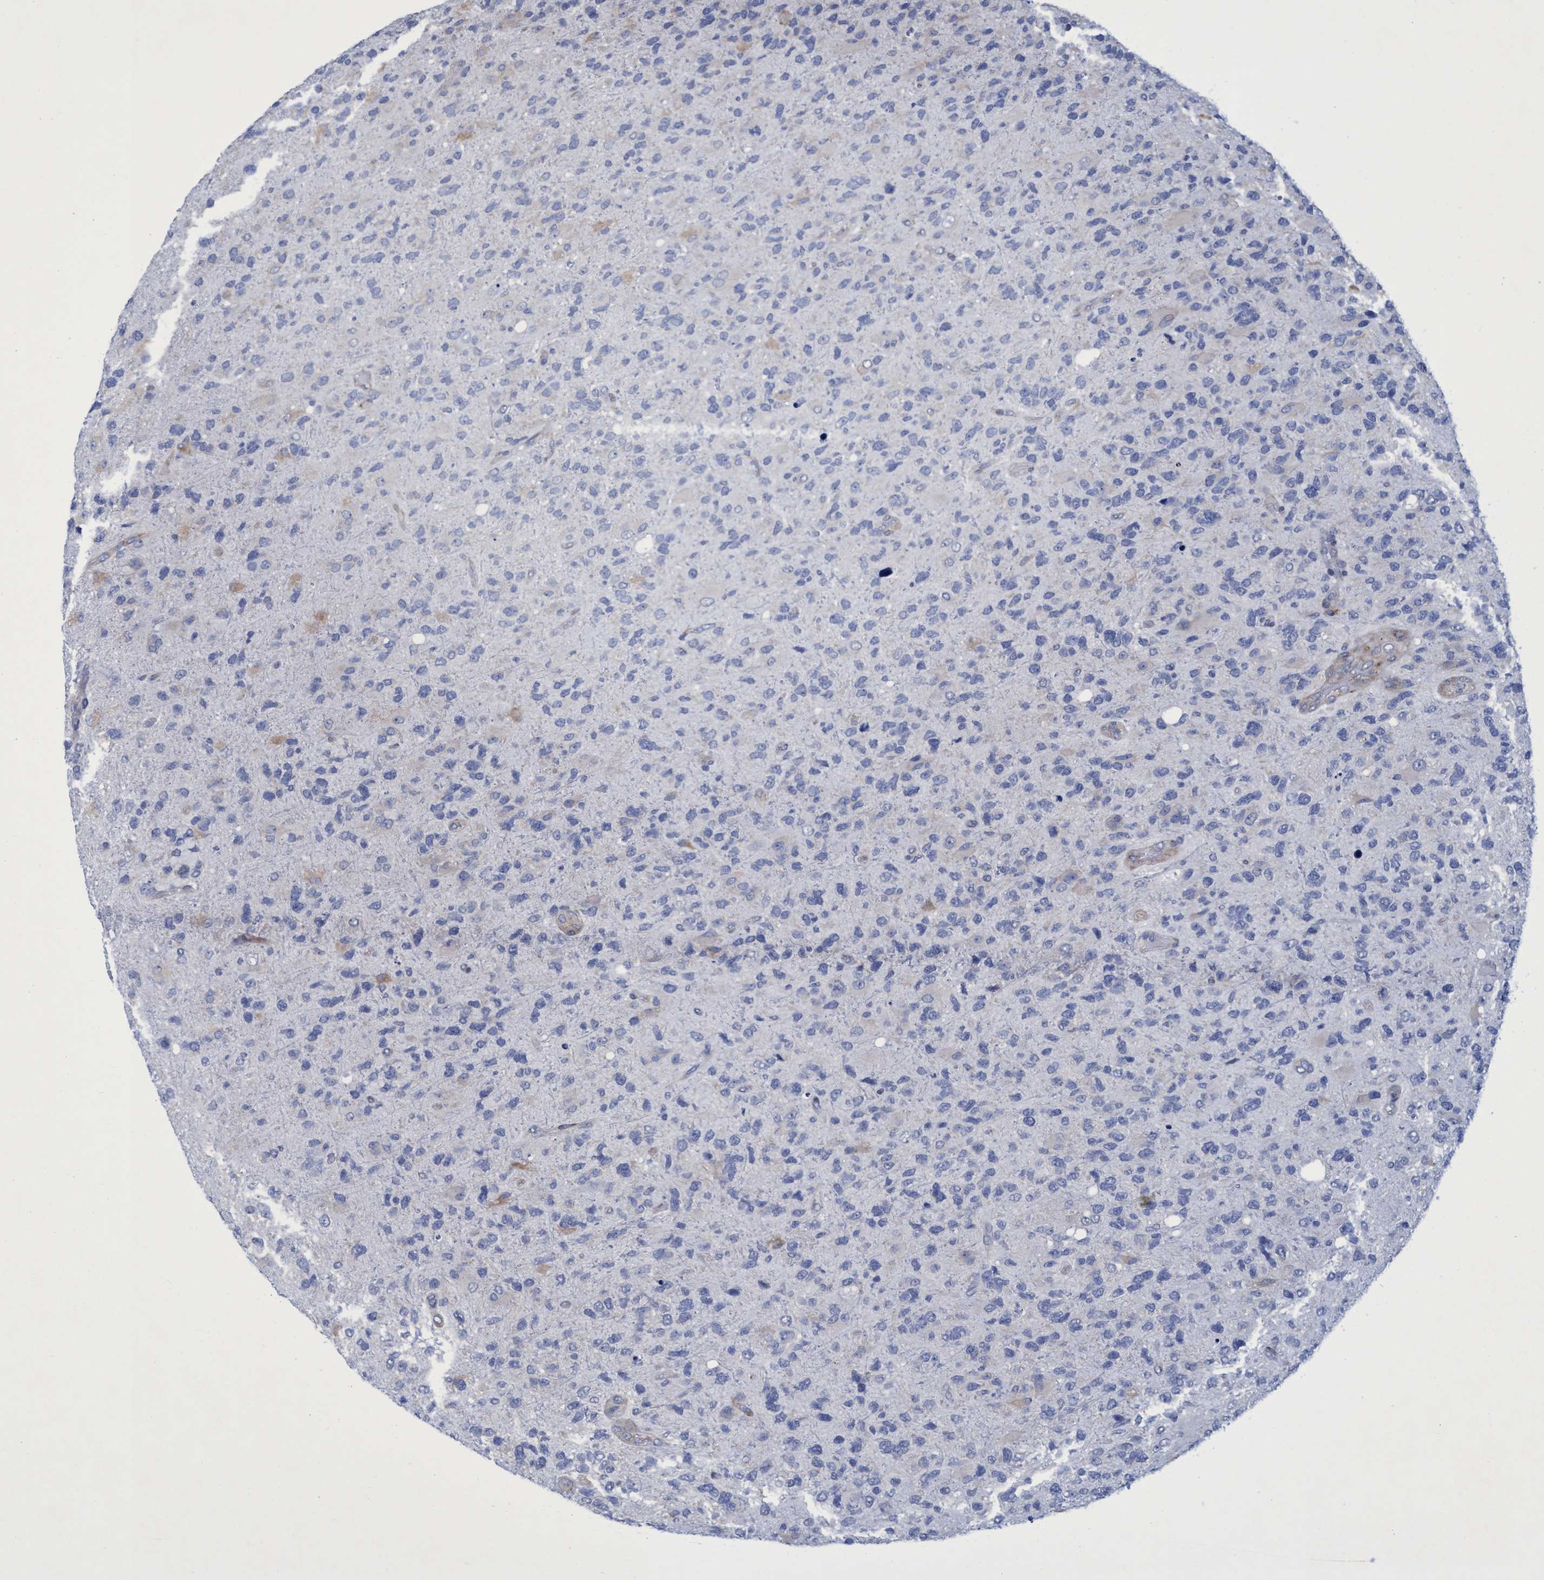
{"staining": {"intensity": "negative", "quantity": "none", "location": "none"}, "tissue": "glioma", "cell_type": "Tumor cells", "image_type": "cancer", "snomed": [{"axis": "morphology", "description": "Glioma, malignant, High grade"}, {"axis": "topography", "description": "Brain"}], "caption": "This is a micrograph of immunohistochemistry (IHC) staining of glioma, which shows no staining in tumor cells.", "gene": "R3HCC1", "patient": {"sex": "female", "age": 58}}